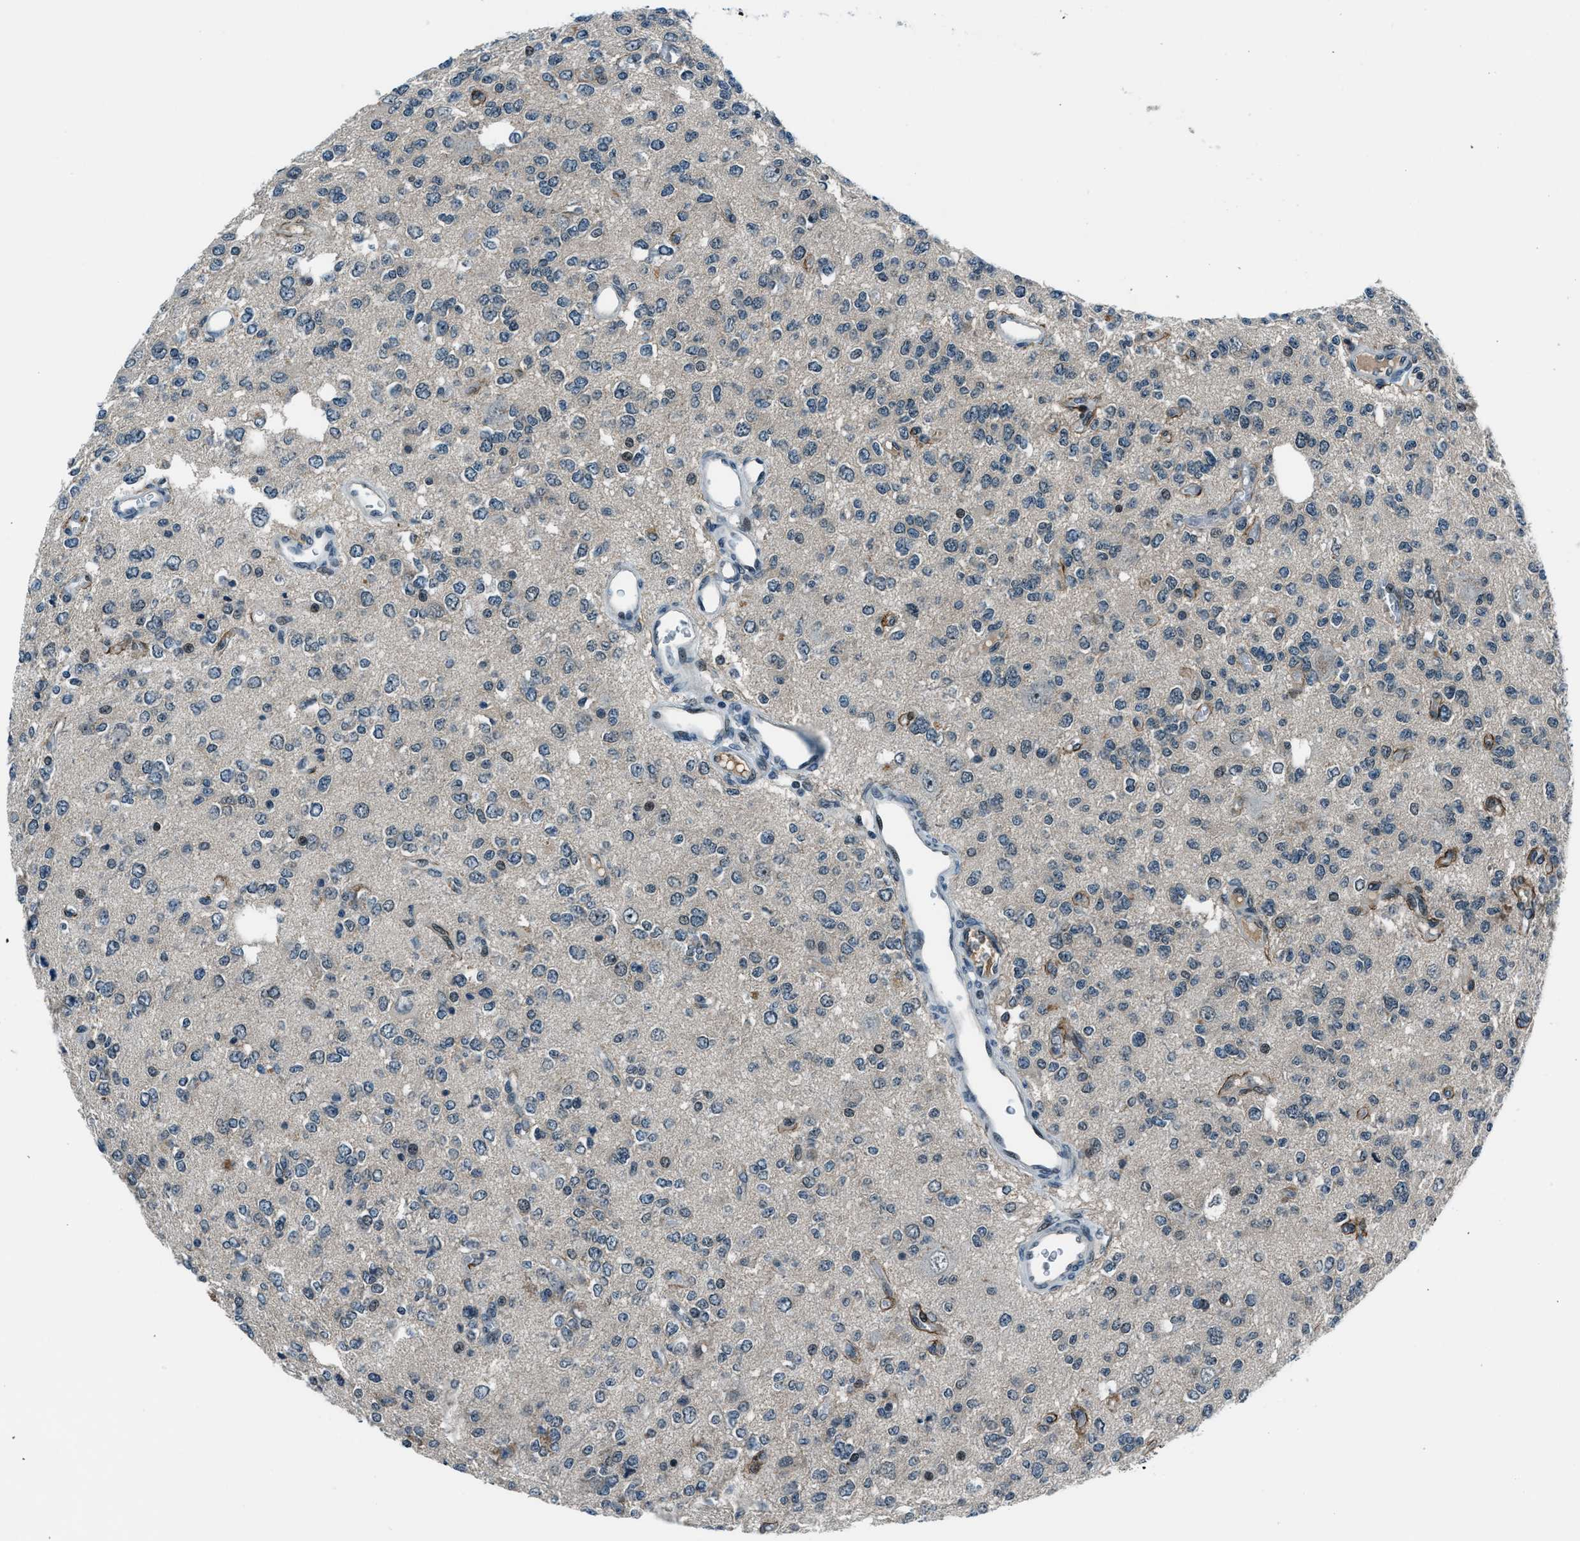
{"staining": {"intensity": "negative", "quantity": "none", "location": "none"}, "tissue": "glioma", "cell_type": "Tumor cells", "image_type": "cancer", "snomed": [{"axis": "morphology", "description": "Glioma, malignant, Low grade"}, {"axis": "topography", "description": "Brain"}], "caption": "IHC of glioma shows no staining in tumor cells.", "gene": "ACTL9", "patient": {"sex": "male", "age": 38}}